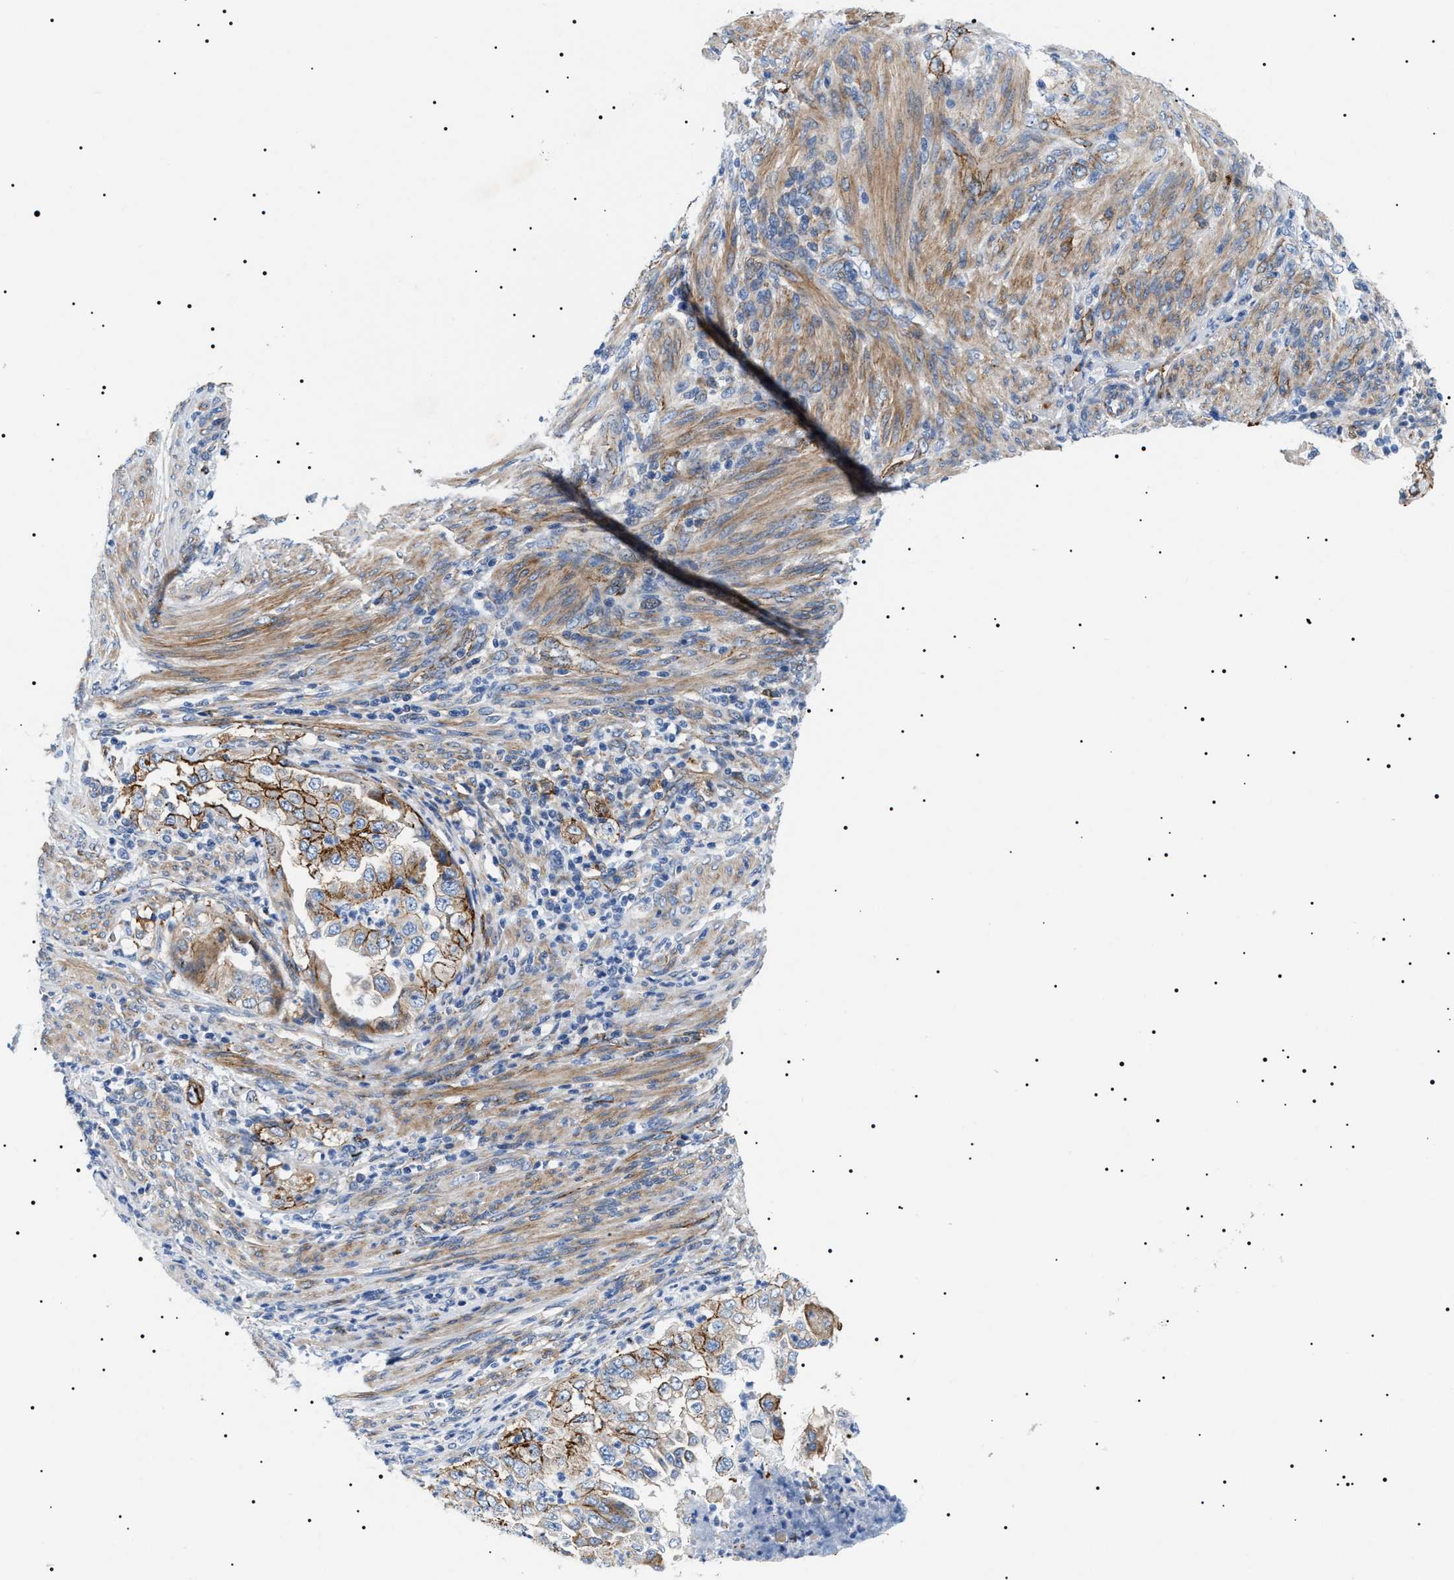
{"staining": {"intensity": "moderate", "quantity": ">75%", "location": "cytoplasmic/membranous"}, "tissue": "endometrial cancer", "cell_type": "Tumor cells", "image_type": "cancer", "snomed": [{"axis": "morphology", "description": "Adenocarcinoma, NOS"}, {"axis": "topography", "description": "Endometrium"}], "caption": "Immunohistochemistry (IHC) histopathology image of human endometrial adenocarcinoma stained for a protein (brown), which shows medium levels of moderate cytoplasmic/membranous staining in about >75% of tumor cells.", "gene": "TMEM222", "patient": {"sex": "female", "age": 85}}